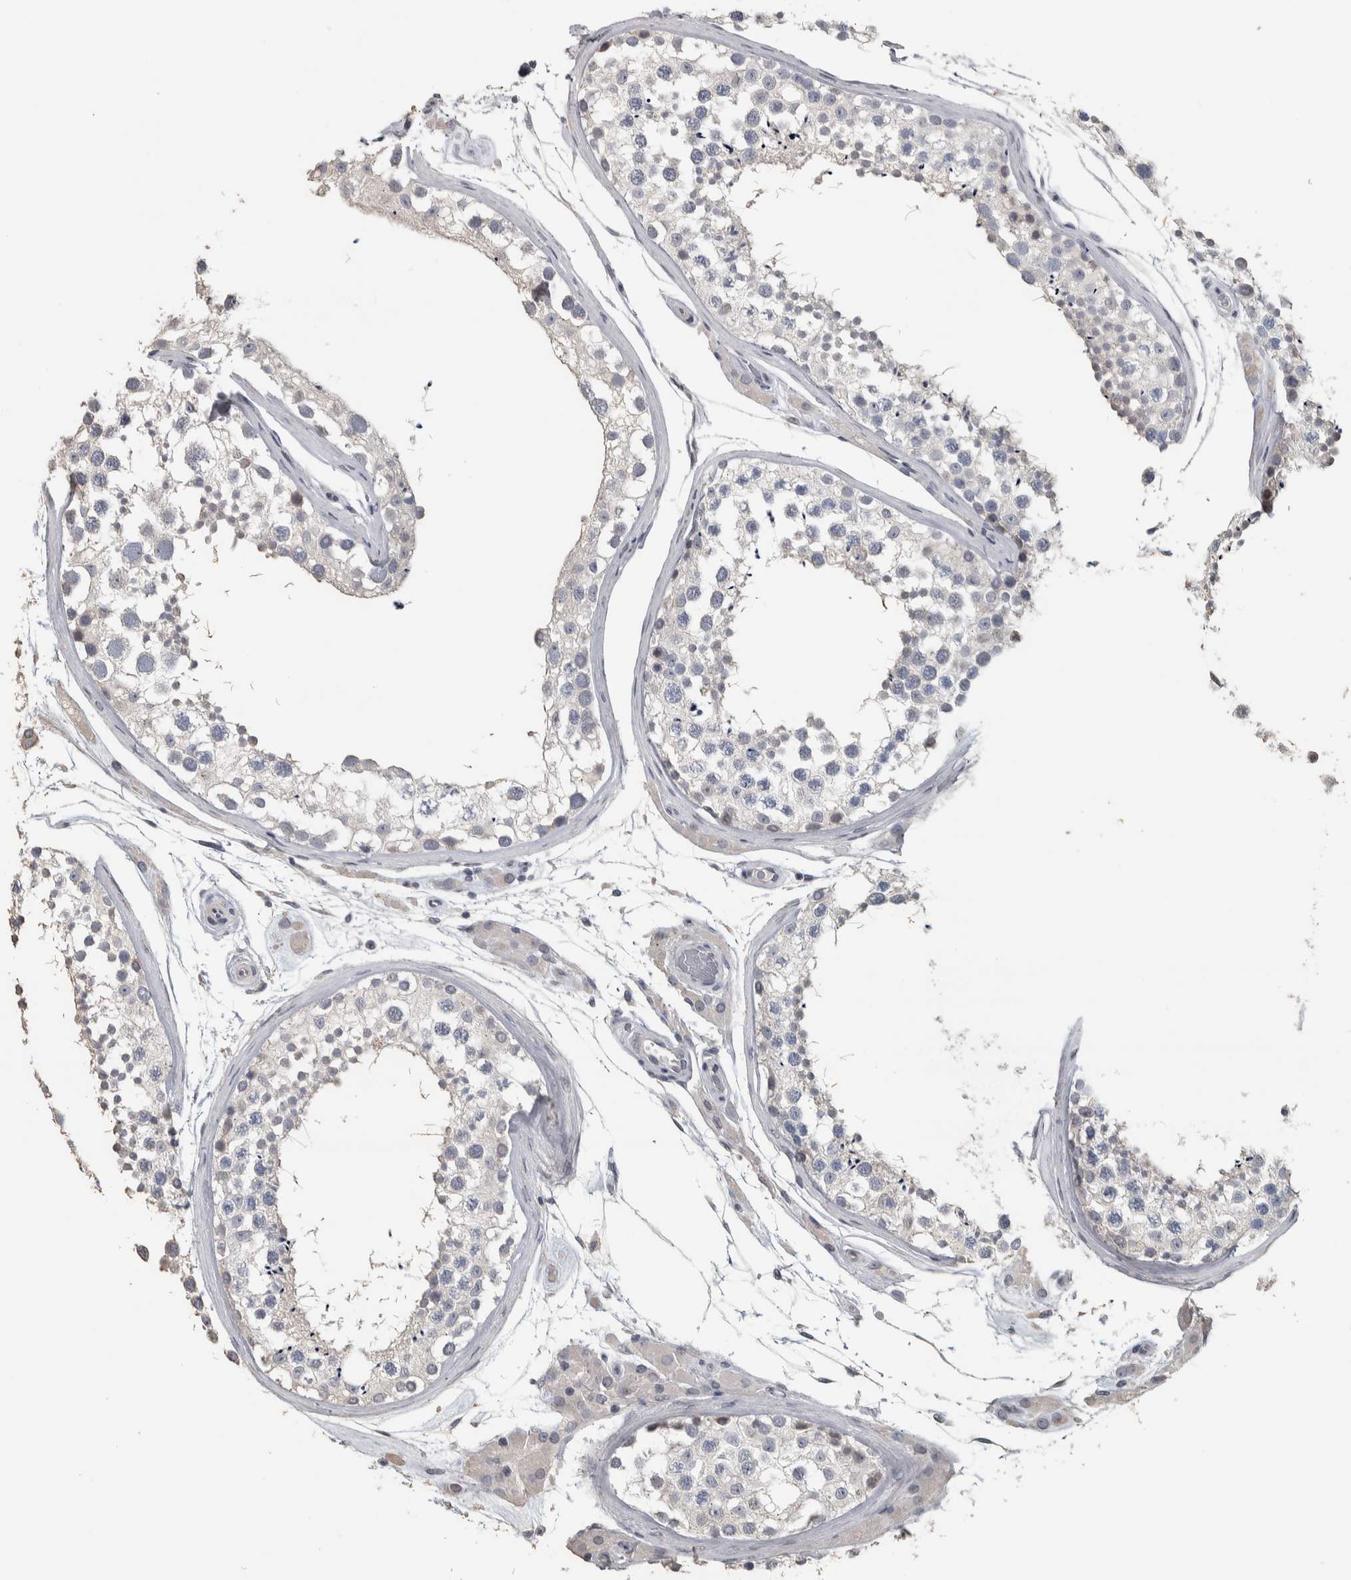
{"staining": {"intensity": "negative", "quantity": "none", "location": "none"}, "tissue": "testis", "cell_type": "Cells in seminiferous ducts", "image_type": "normal", "snomed": [{"axis": "morphology", "description": "Normal tissue, NOS"}, {"axis": "topography", "description": "Testis"}], "caption": "Image shows no protein staining in cells in seminiferous ducts of normal testis.", "gene": "NECAB1", "patient": {"sex": "male", "age": 46}}